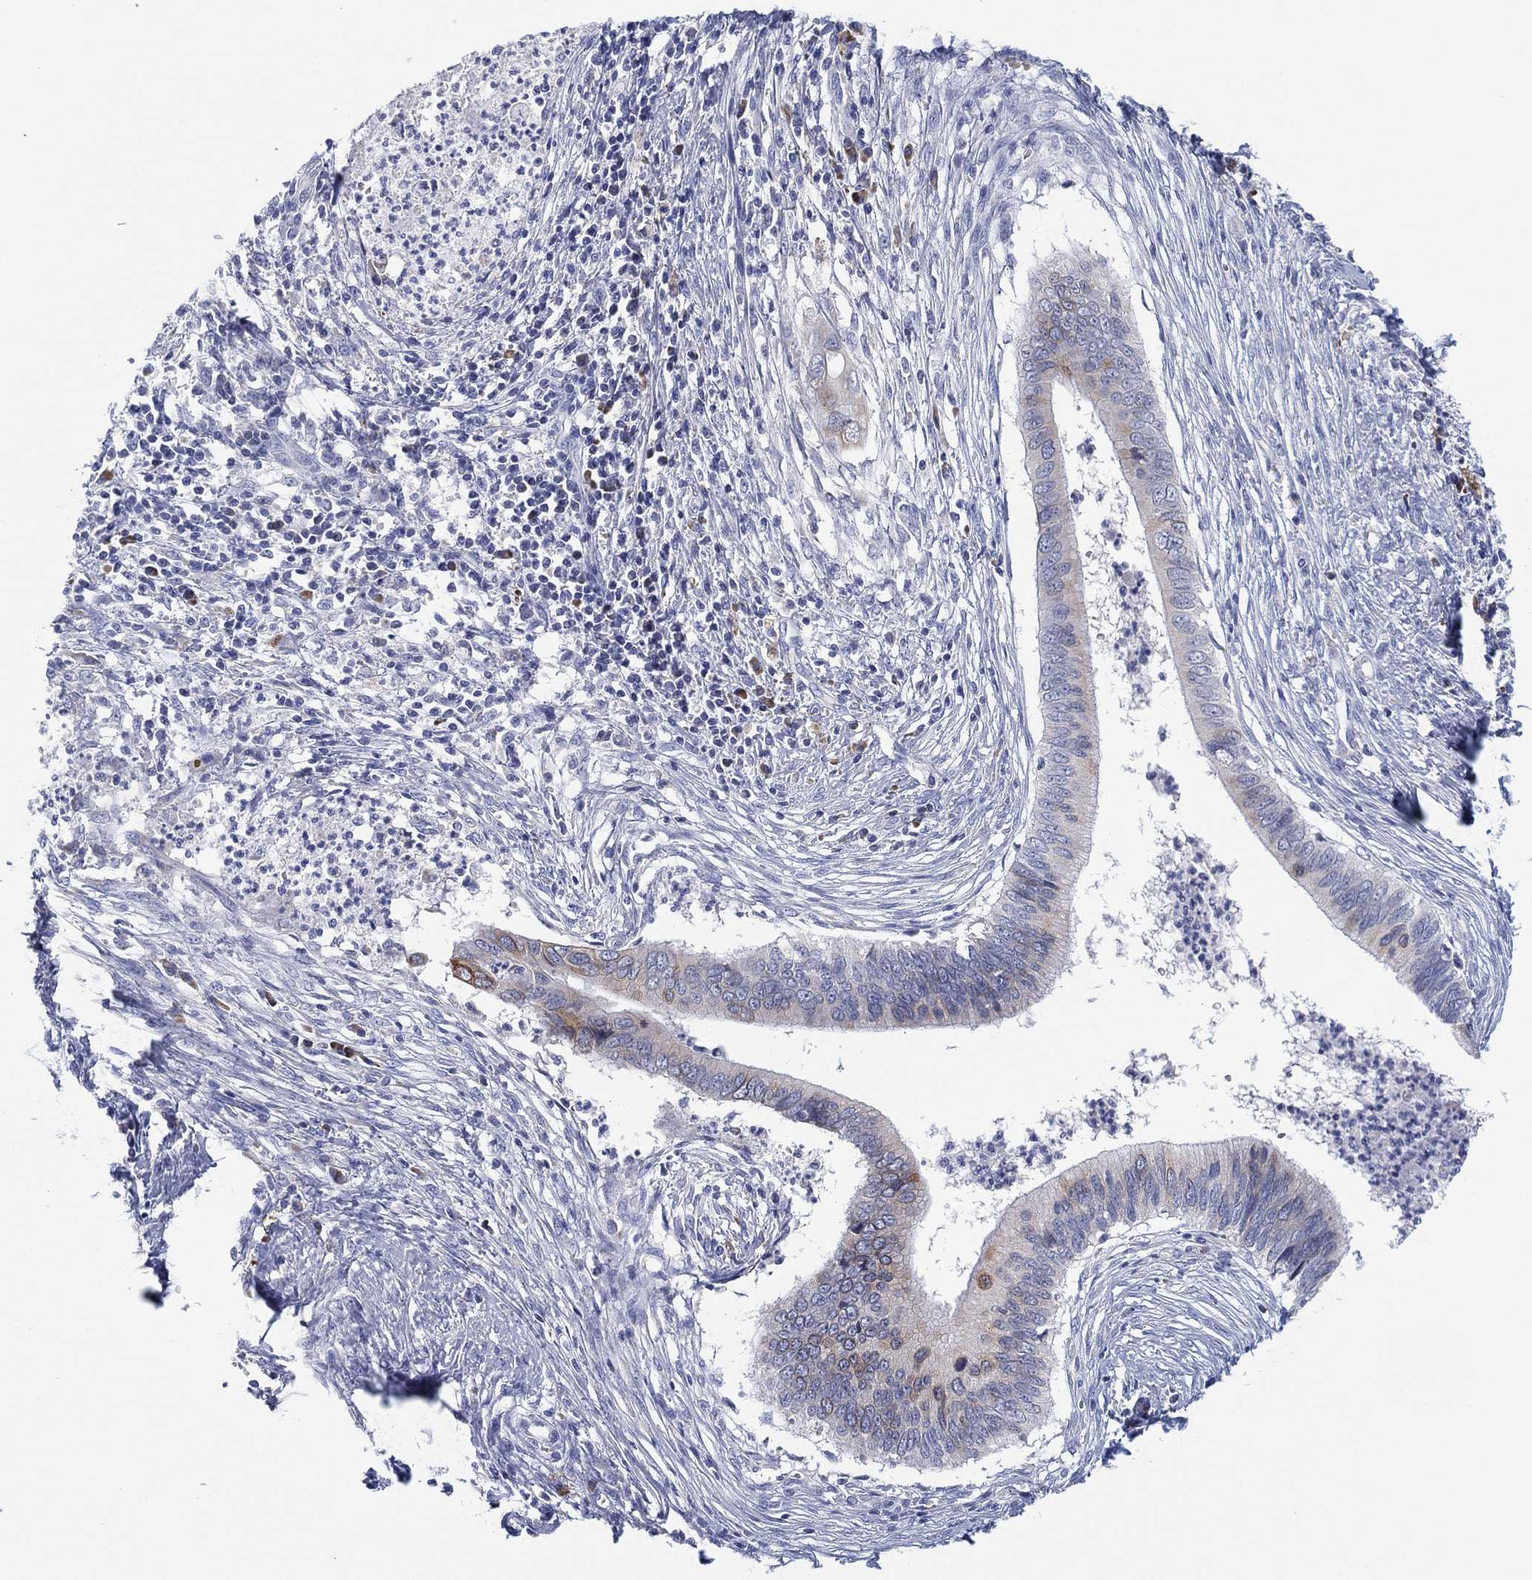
{"staining": {"intensity": "moderate", "quantity": "<25%", "location": "cytoplasmic/membranous"}, "tissue": "cervical cancer", "cell_type": "Tumor cells", "image_type": "cancer", "snomed": [{"axis": "morphology", "description": "Adenocarcinoma, NOS"}, {"axis": "topography", "description": "Cervix"}], "caption": "Immunohistochemistry (IHC) photomicrograph of neoplastic tissue: human cervical cancer (adenocarcinoma) stained using immunohistochemistry reveals low levels of moderate protein expression localized specifically in the cytoplasmic/membranous of tumor cells, appearing as a cytoplasmic/membranous brown color.", "gene": "TMEM40", "patient": {"sex": "female", "age": 42}}